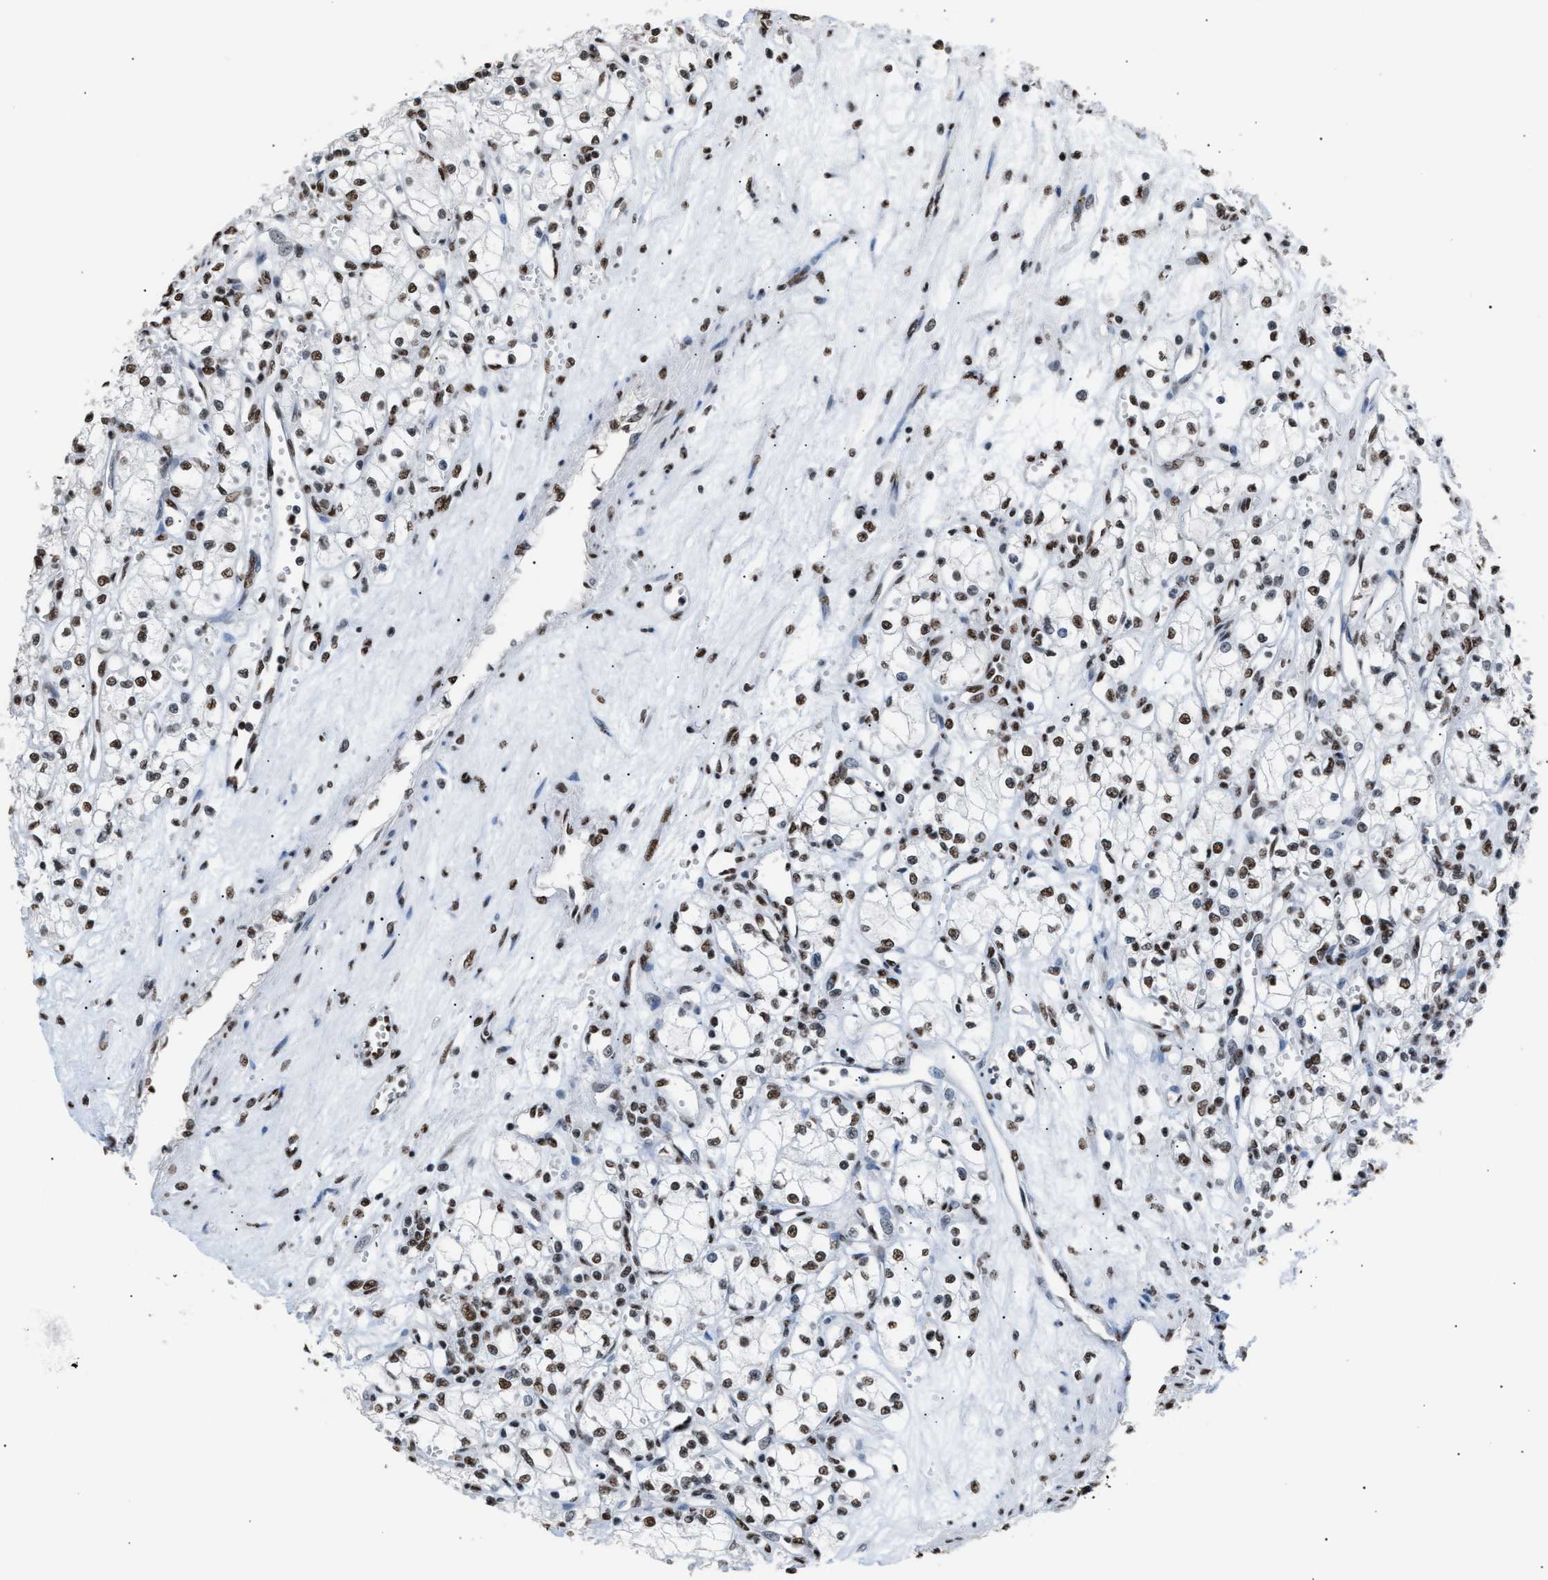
{"staining": {"intensity": "moderate", "quantity": ">75%", "location": "nuclear"}, "tissue": "renal cancer", "cell_type": "Tumor cells", "image_type": "cancer", "snomed": [{"axis": "morphology", "description": "Adenocarcinoma, NOS"}, {"axis": "topography", "description": "Kidney"}], "caption": "Brown immunohistochemical staining in human renal adenocarcinoma exhibits moderate nuclear staining in approximately >75% of tumor cells.", "gene": "CCAR2", "patient": {"sex": "male", "age": 59}}